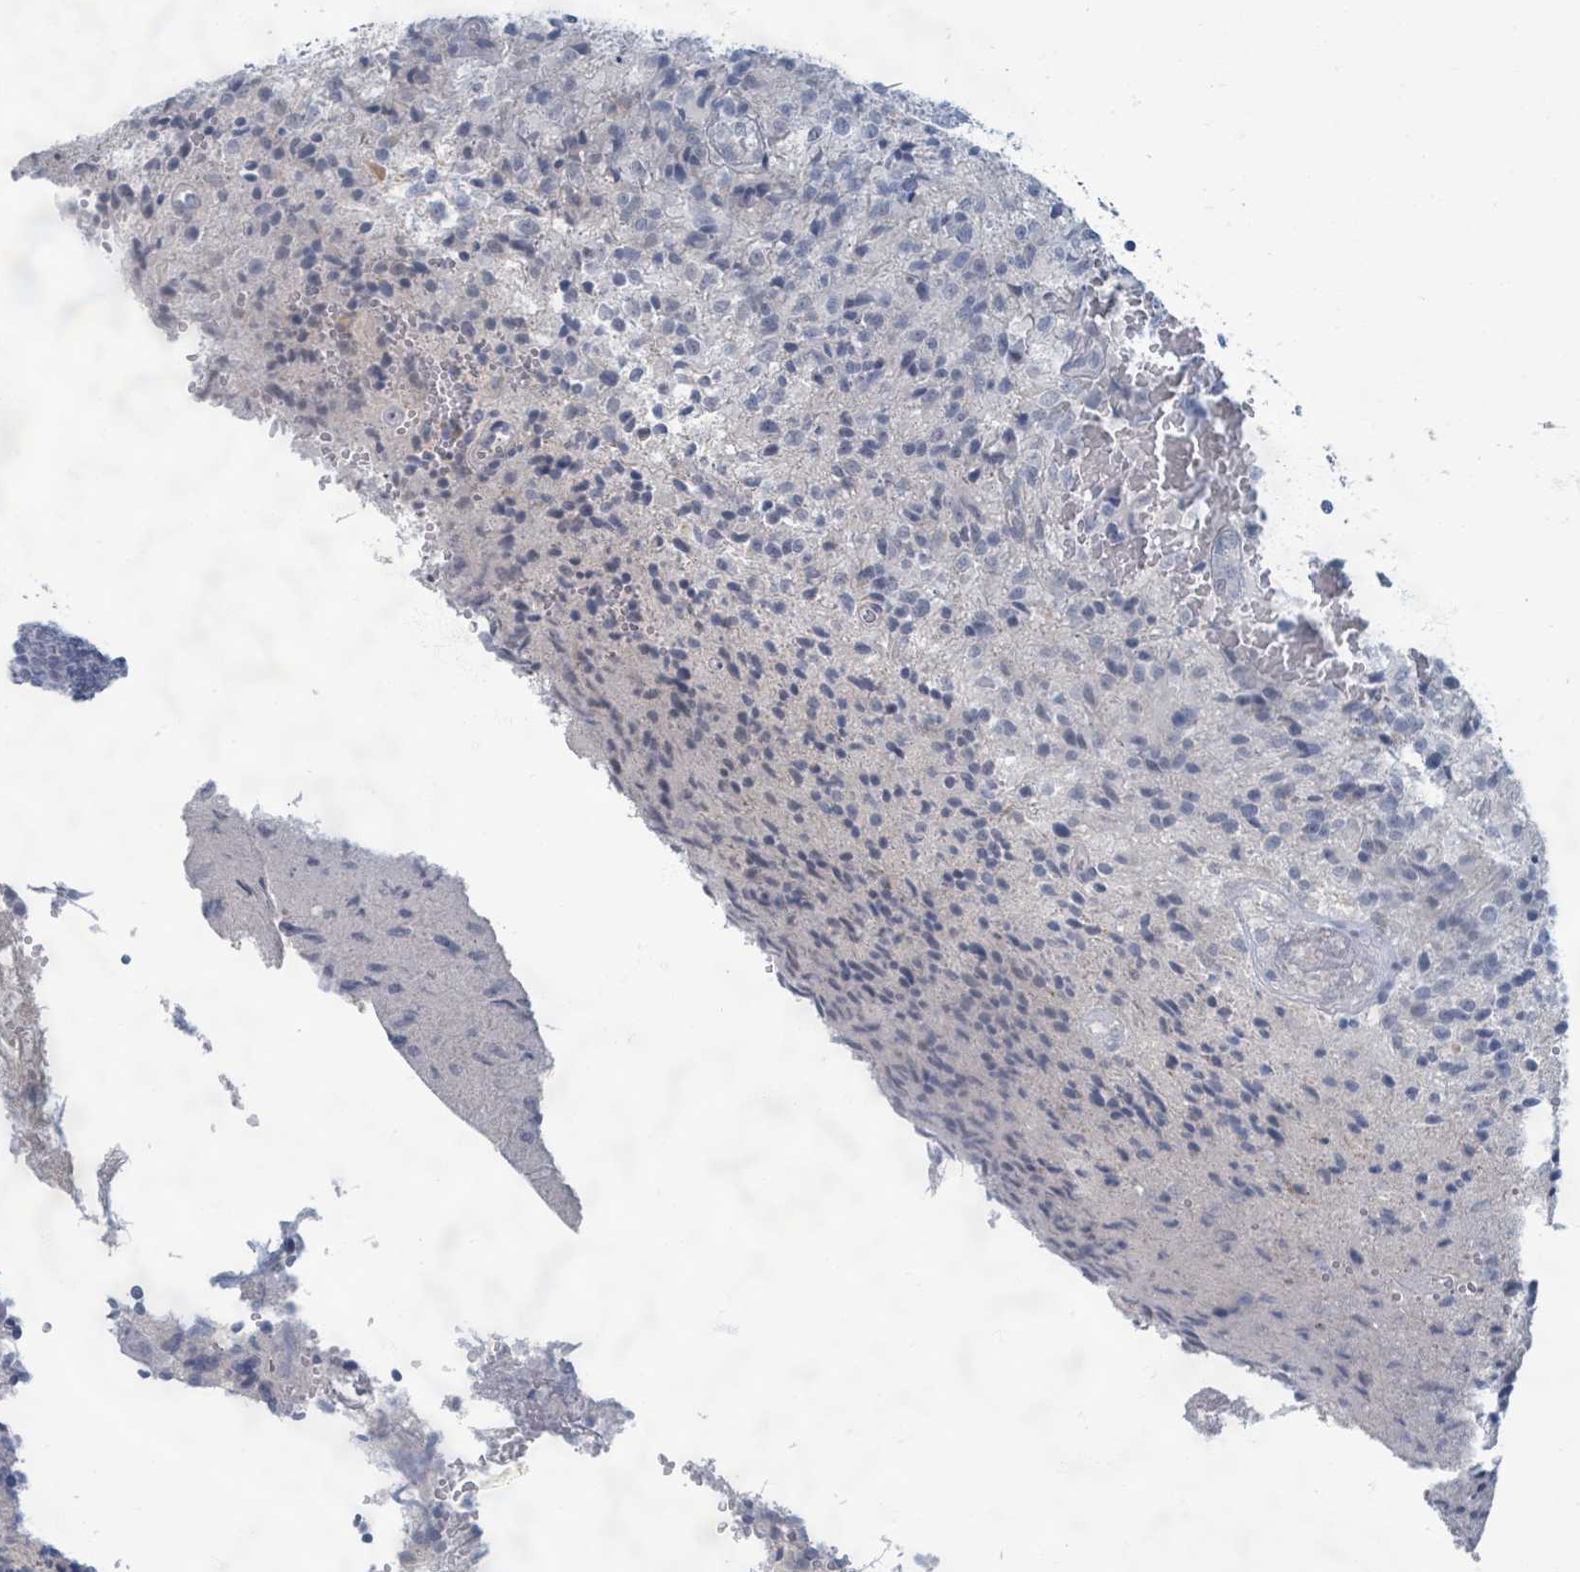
{"staining": {"intensity": "negative", "quantity": "none", "location": "none"}, "tissue": "glioma", "cell_type": "Tumor cells", "image_type": "cancer", "snomed": [{"axis": "morphology", "description": "Normal tissue, NOS"}, {"axis": "morphology", "description": "Glioma, malignant, High grade"}, {"axis": "topography", "description": "Cerebral cortex"}], "caption": "Tumor cells show no significant protein expression in malignant high-grade glioma. (DAB IHC visualized using brightfield microscopy, high magnification).", "gene": "WNT11", "patient": {"sex": "male", "age": 56}}